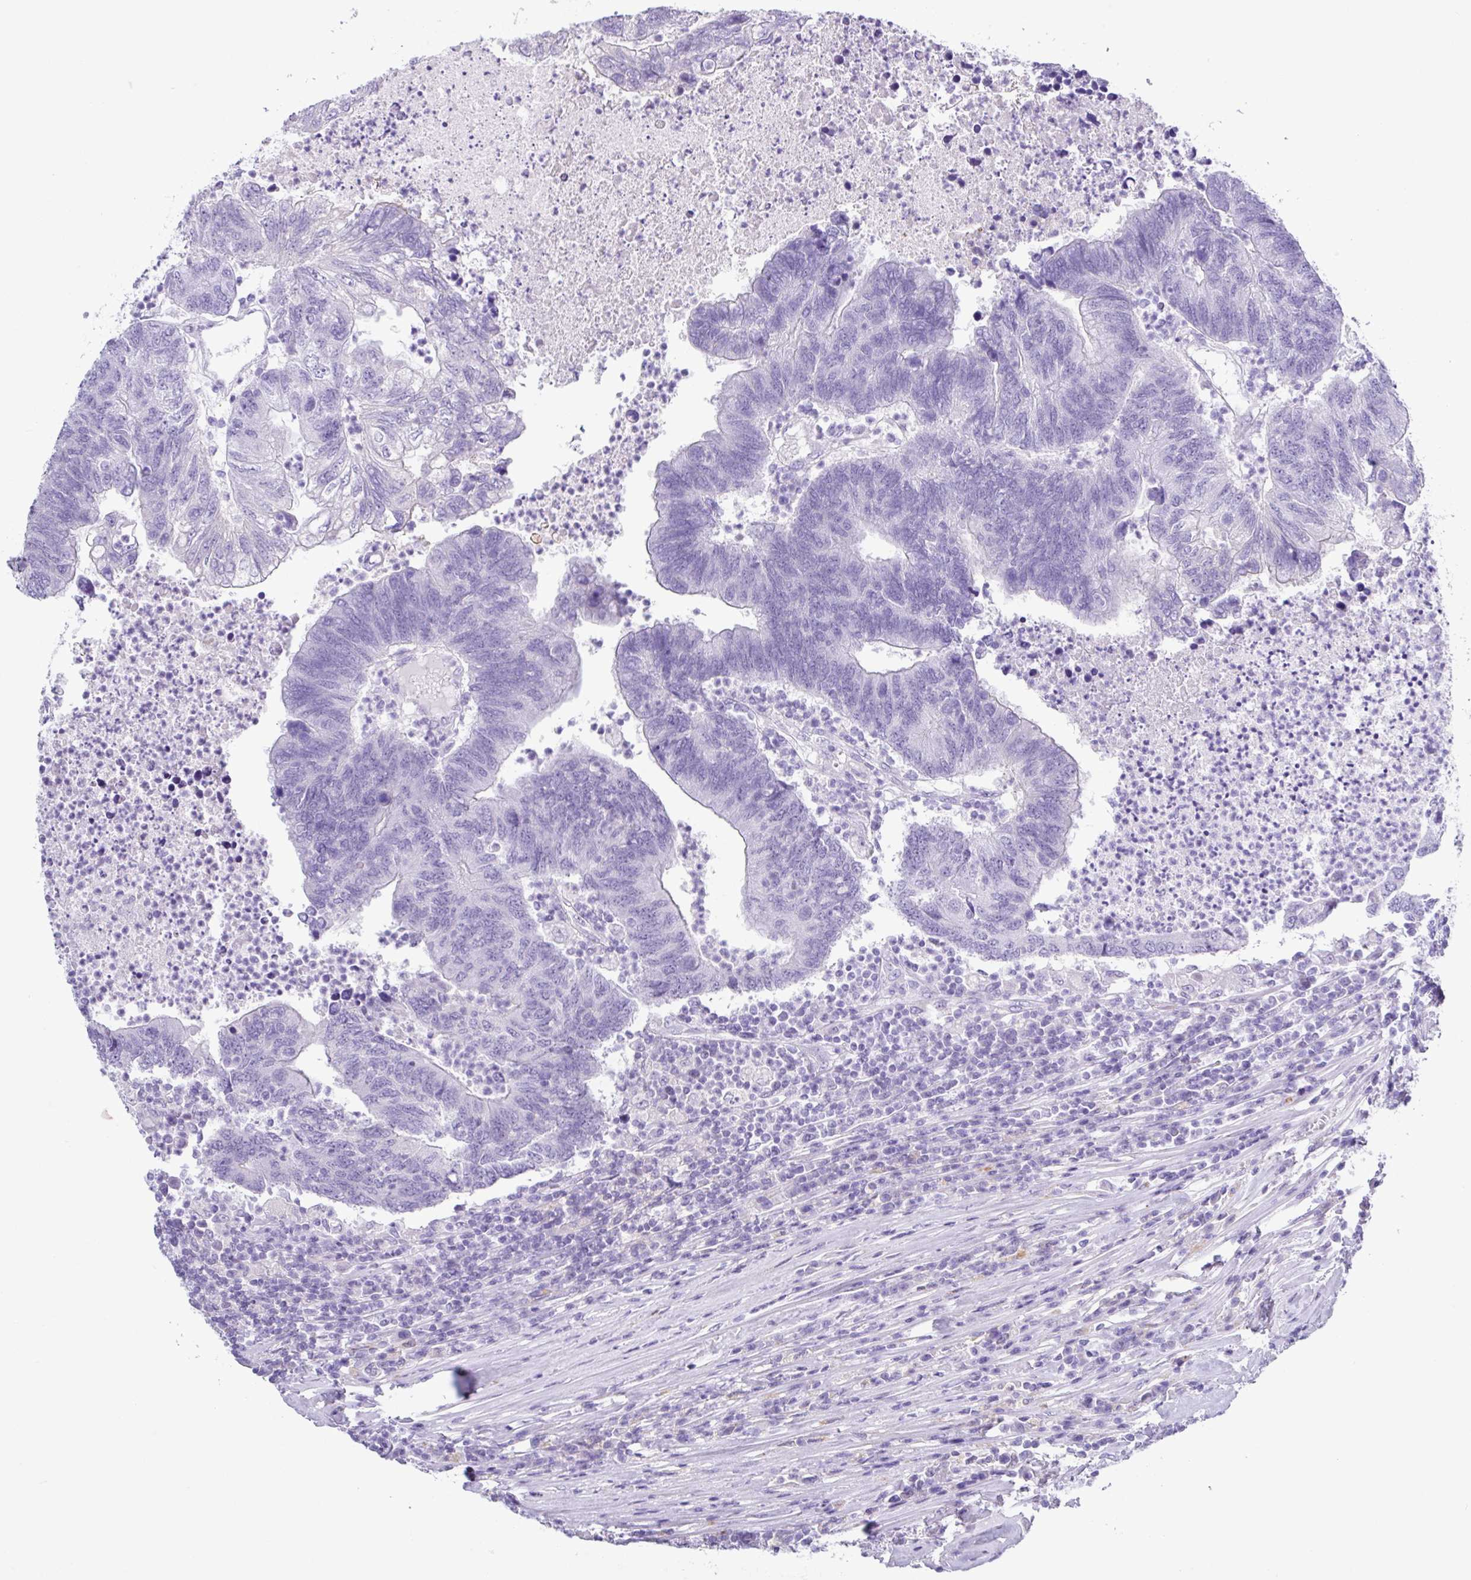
{"staining": {"intensity": "negative", "quantity": "none", "location": "none"}, "tissue": "colorectal cancer", "cell_type": "Tumor cells", "image_type": "cancer", "snomed": [{"axis": "morphology", "description": "Adenocarcinoma, NOS"}, {"axis": "topography", "description": "Colon"}], "caption": "IHC photomicrograph of neoplastic tissue: human colorectal cancer (adenocarcinoma) stained with DAB (3,3'-diaminobenzidine) demonstrates no significant protein expression in tumor cells.", "gene": "ZG16", "patient": {"sex": "female", "age": 48}}